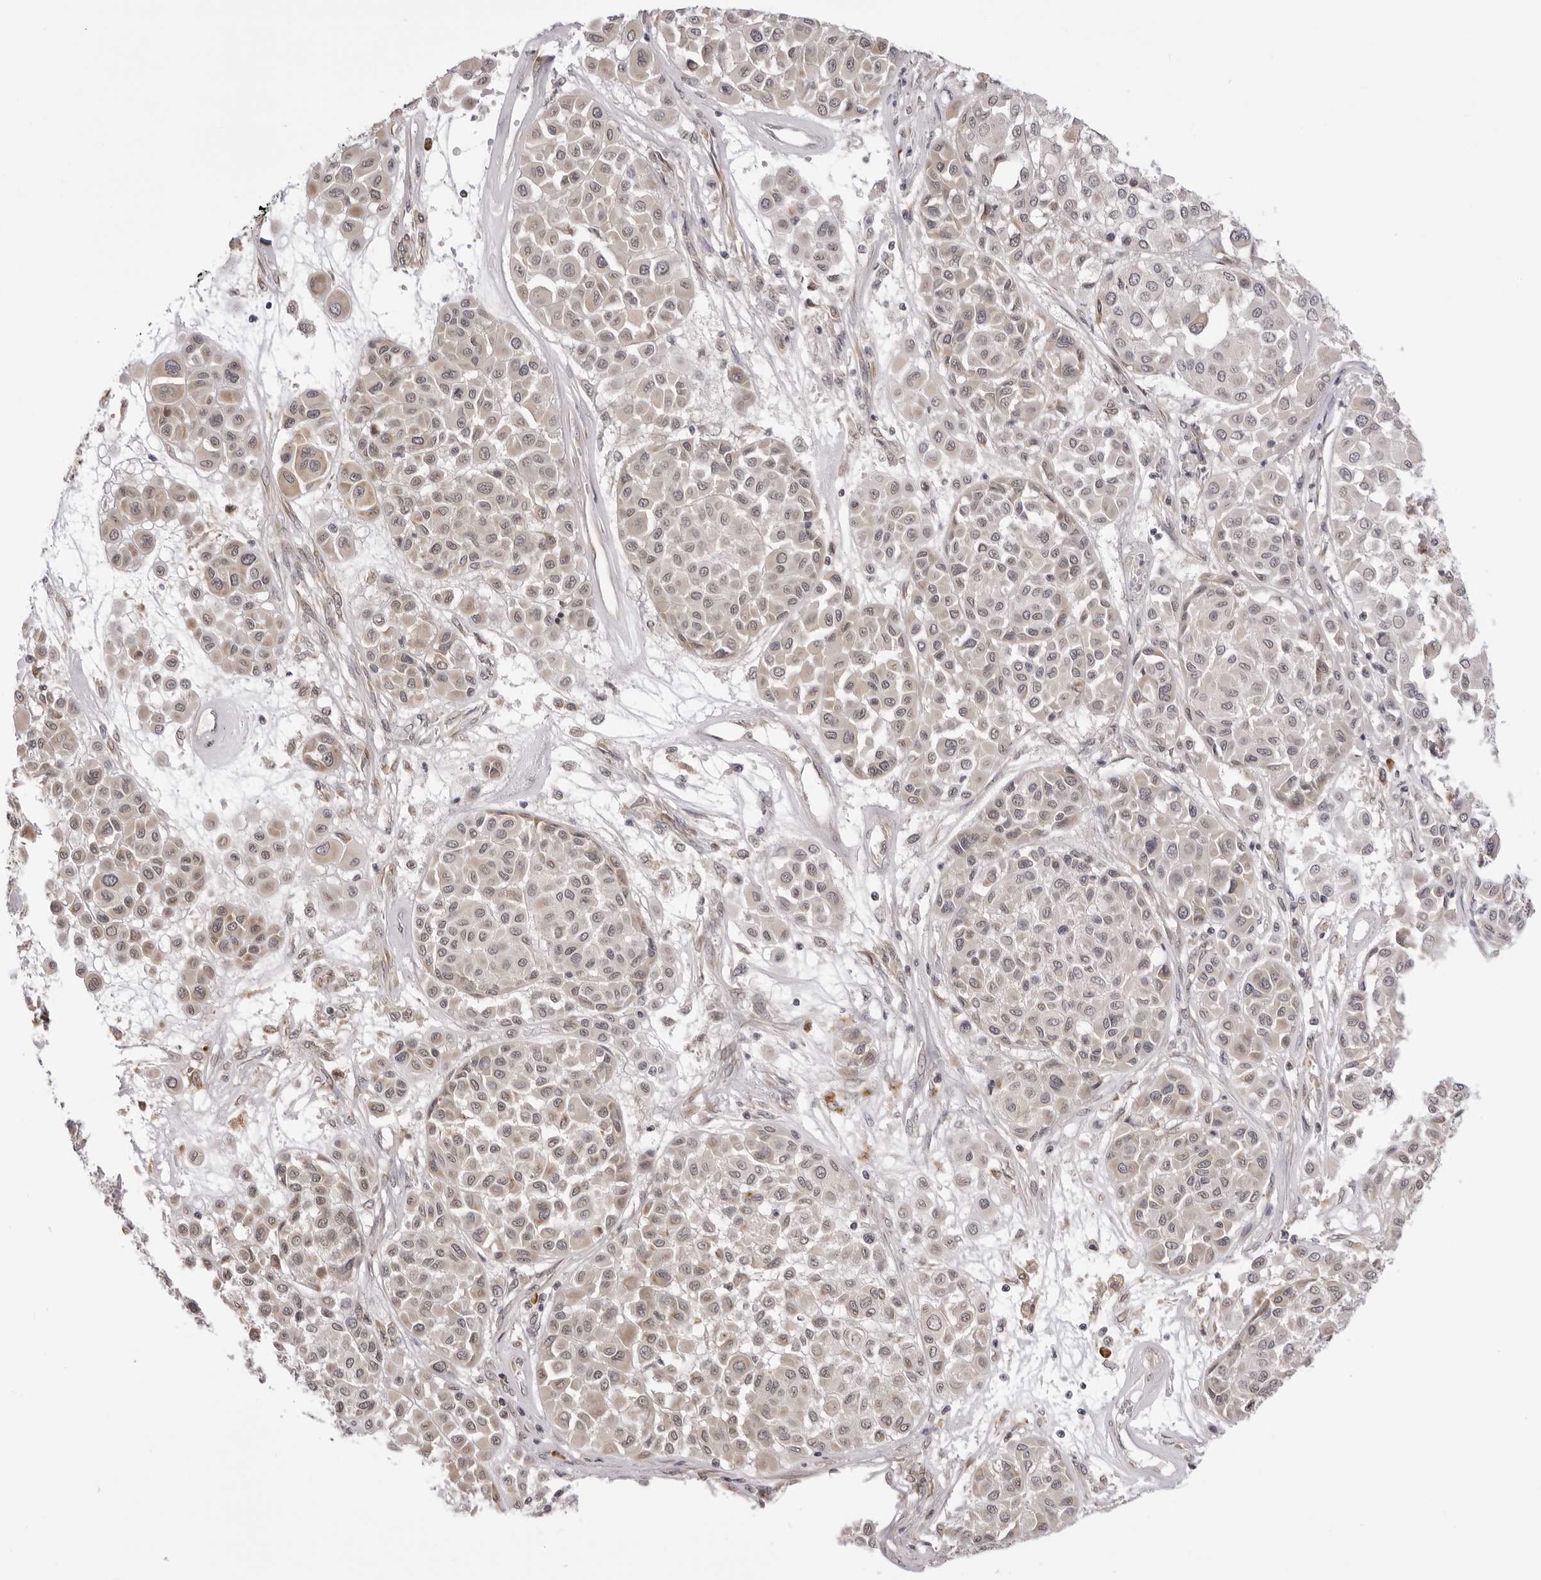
{"staining": {"intensity": "weak", "quantity": "<25%", "location": "cytoplasmic/membranous"}, "tissue": "melanoma", "cell_type": "Tumor cells", "image_type": "cancer", "snomed": [{"axis": "morphology", "description": "Malignant melanoma, Metastatic site"}, {"axis": "topography", "description": "Soft tissue"}], "caption": "The photomicrograph reveals no significant staining in tumor cells of malignant melanoma (metastatic site).", "gene": "ZC3H11A", "patient": {"sex": "male", "age": 41}}